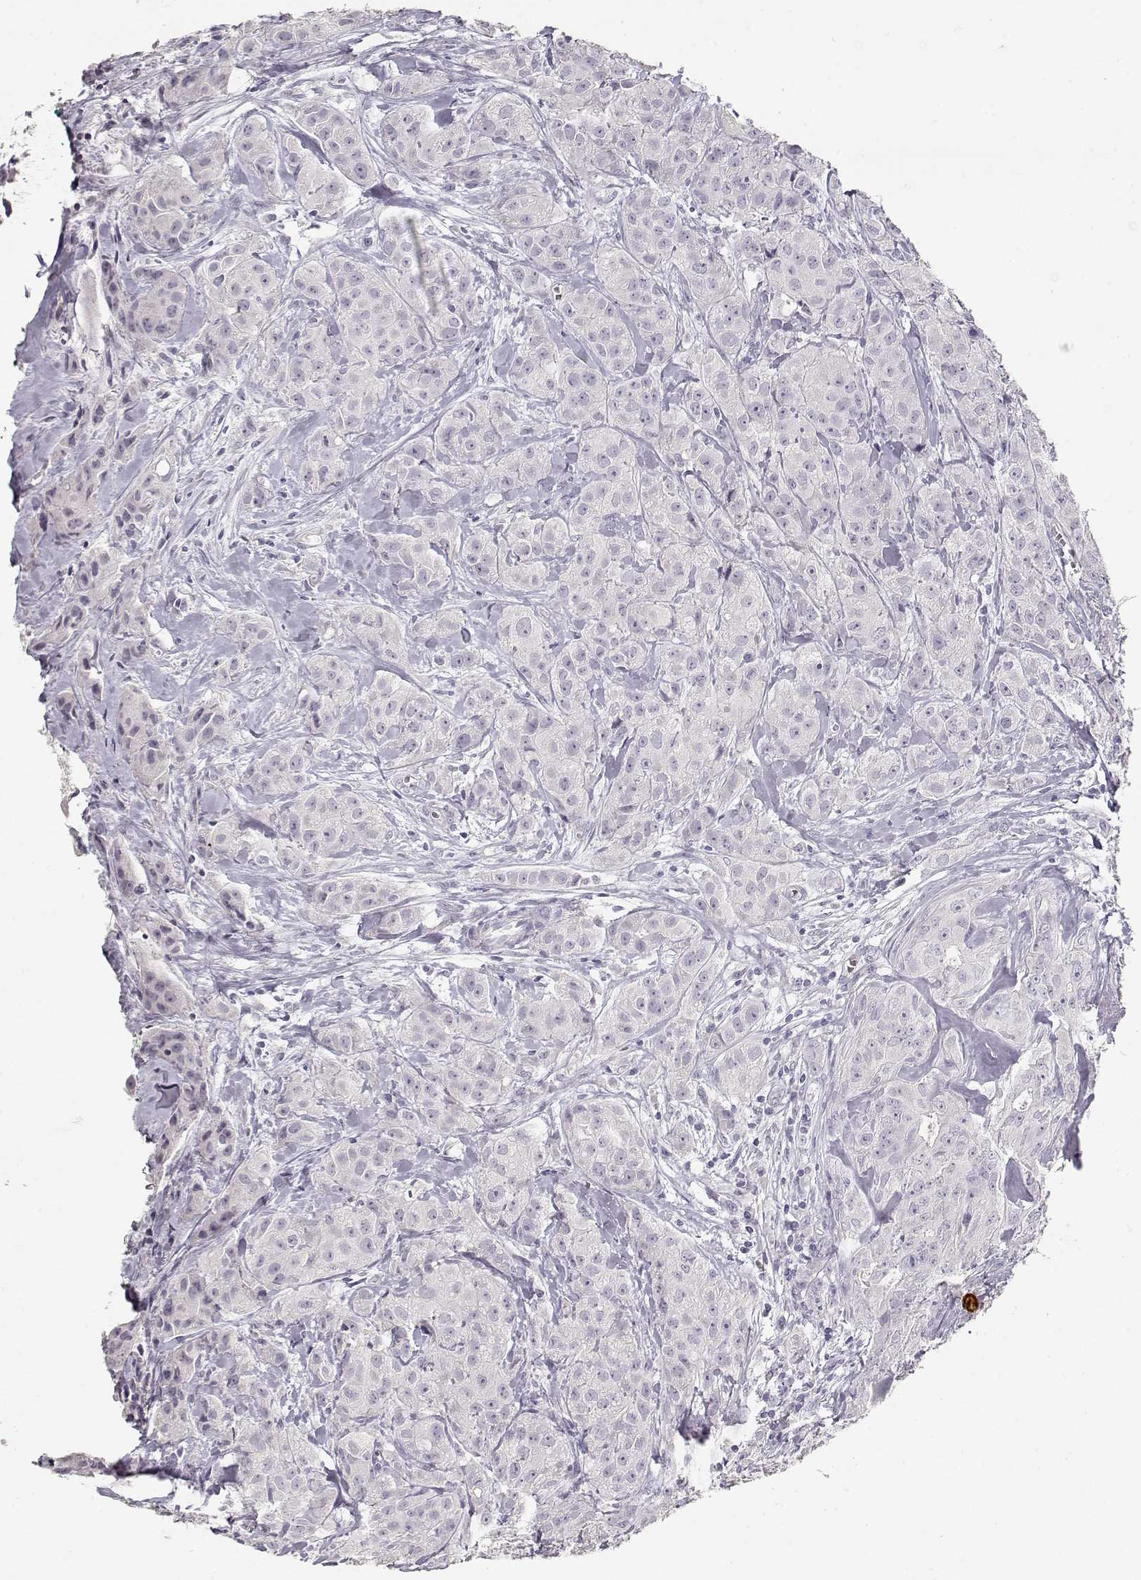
{"staining": {"intensity": "negative", "quantity": "none", "location": "none"}, "tissue": "breast cancer", "cell_type": "Tumor cells", "image_type": "cancer", "snomed": [{"axis": "morphology", "description": "Duct carcinoma"}, {"axis": "topography", "description": "Breast"}], "caption": "Tumor cells are negative for protein expression in human breast intraductal carcinoma.", "gene": "TPH2", "patient": {"sex": "female", "age": 43}}